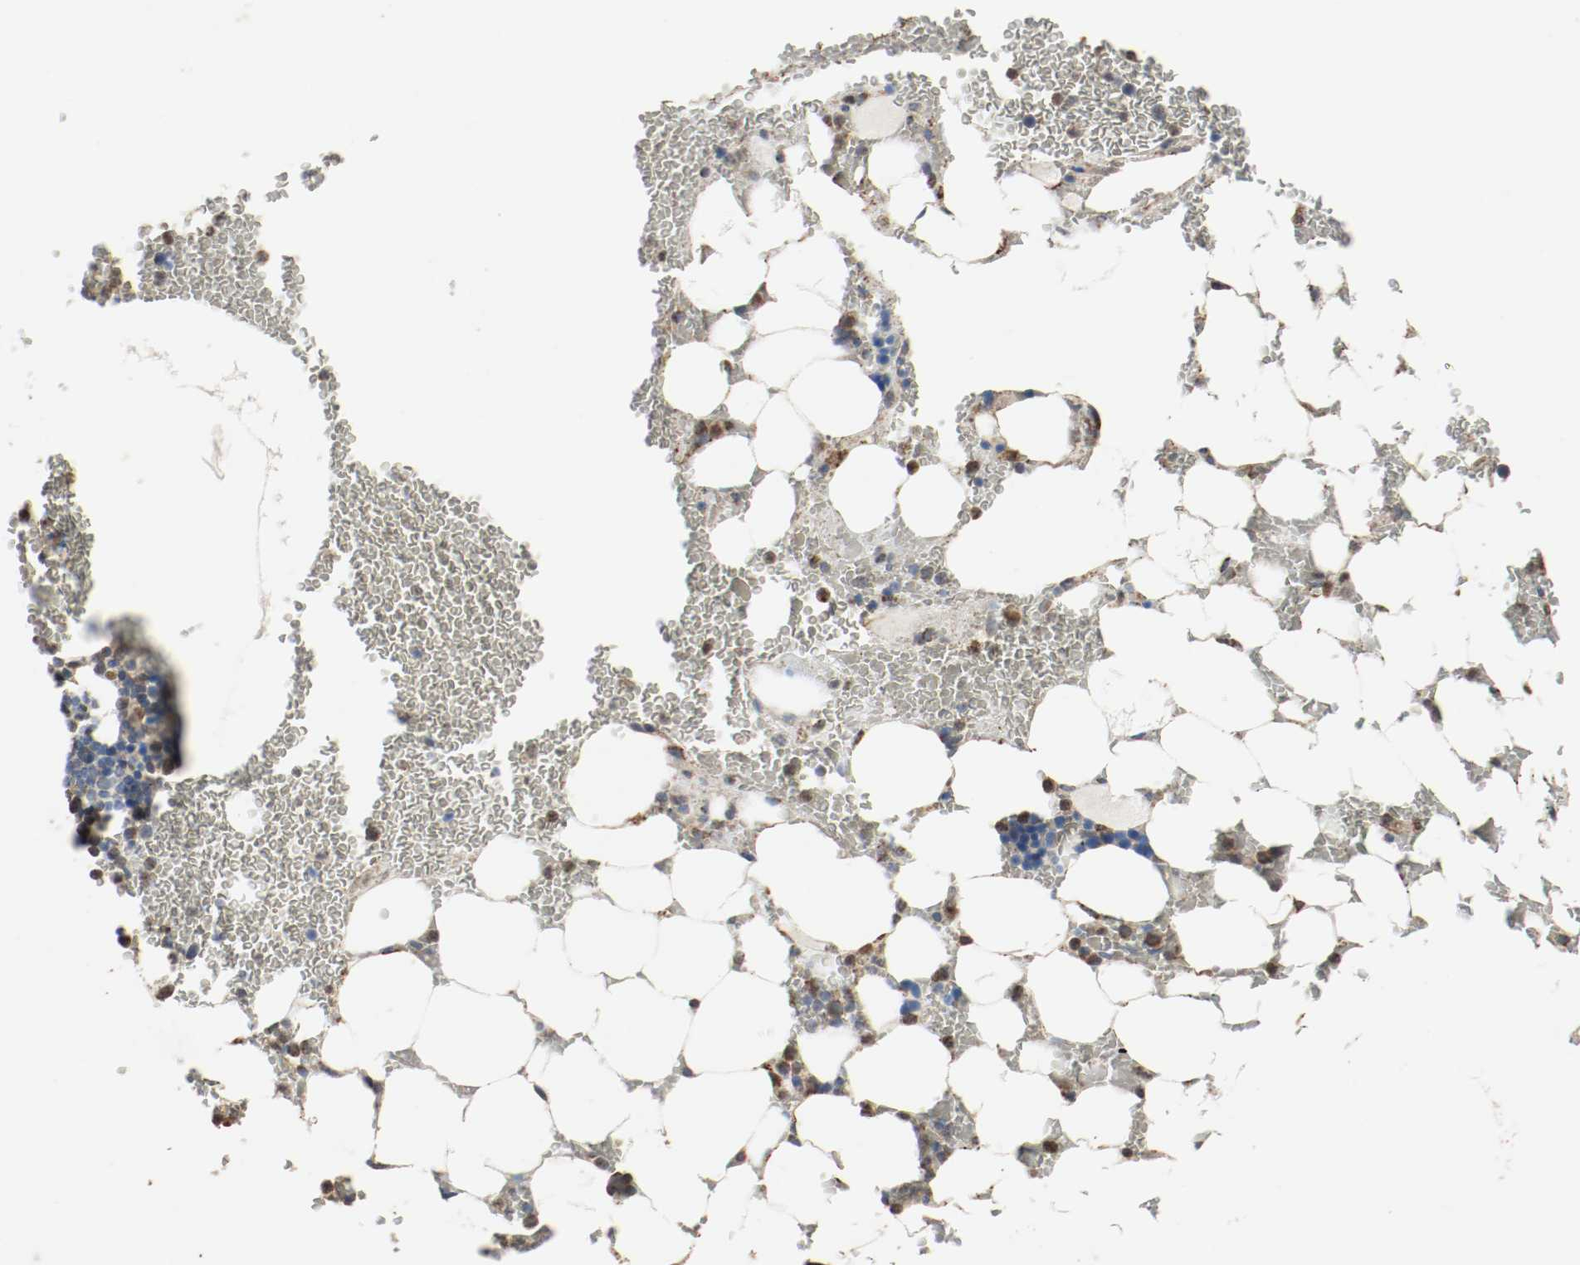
{"staining": {"intensity": "moderate", "quantity": "25%-75%", "location": "cytoplasmic/membranous,nuclear"}, "tissue": "bone marrow", "cell_type": "Hematopoietic cells", "image_type": "normal", "snomed": [{"axis": "morphology", "description": "Normal tissue, NOS"}, {"axis": "topography", "description": "Bone marrow"}], "caption": "A histopathology image showing moderate cytoplasmic/membranous,nuclear expression in approximately 25%-75% of hematopoietic cells in benign bone marrow, as visualized by brown immunohistochemical staining.", "gene": "ALDH4A1", "patient": {"sex": "female", "age": 73}}